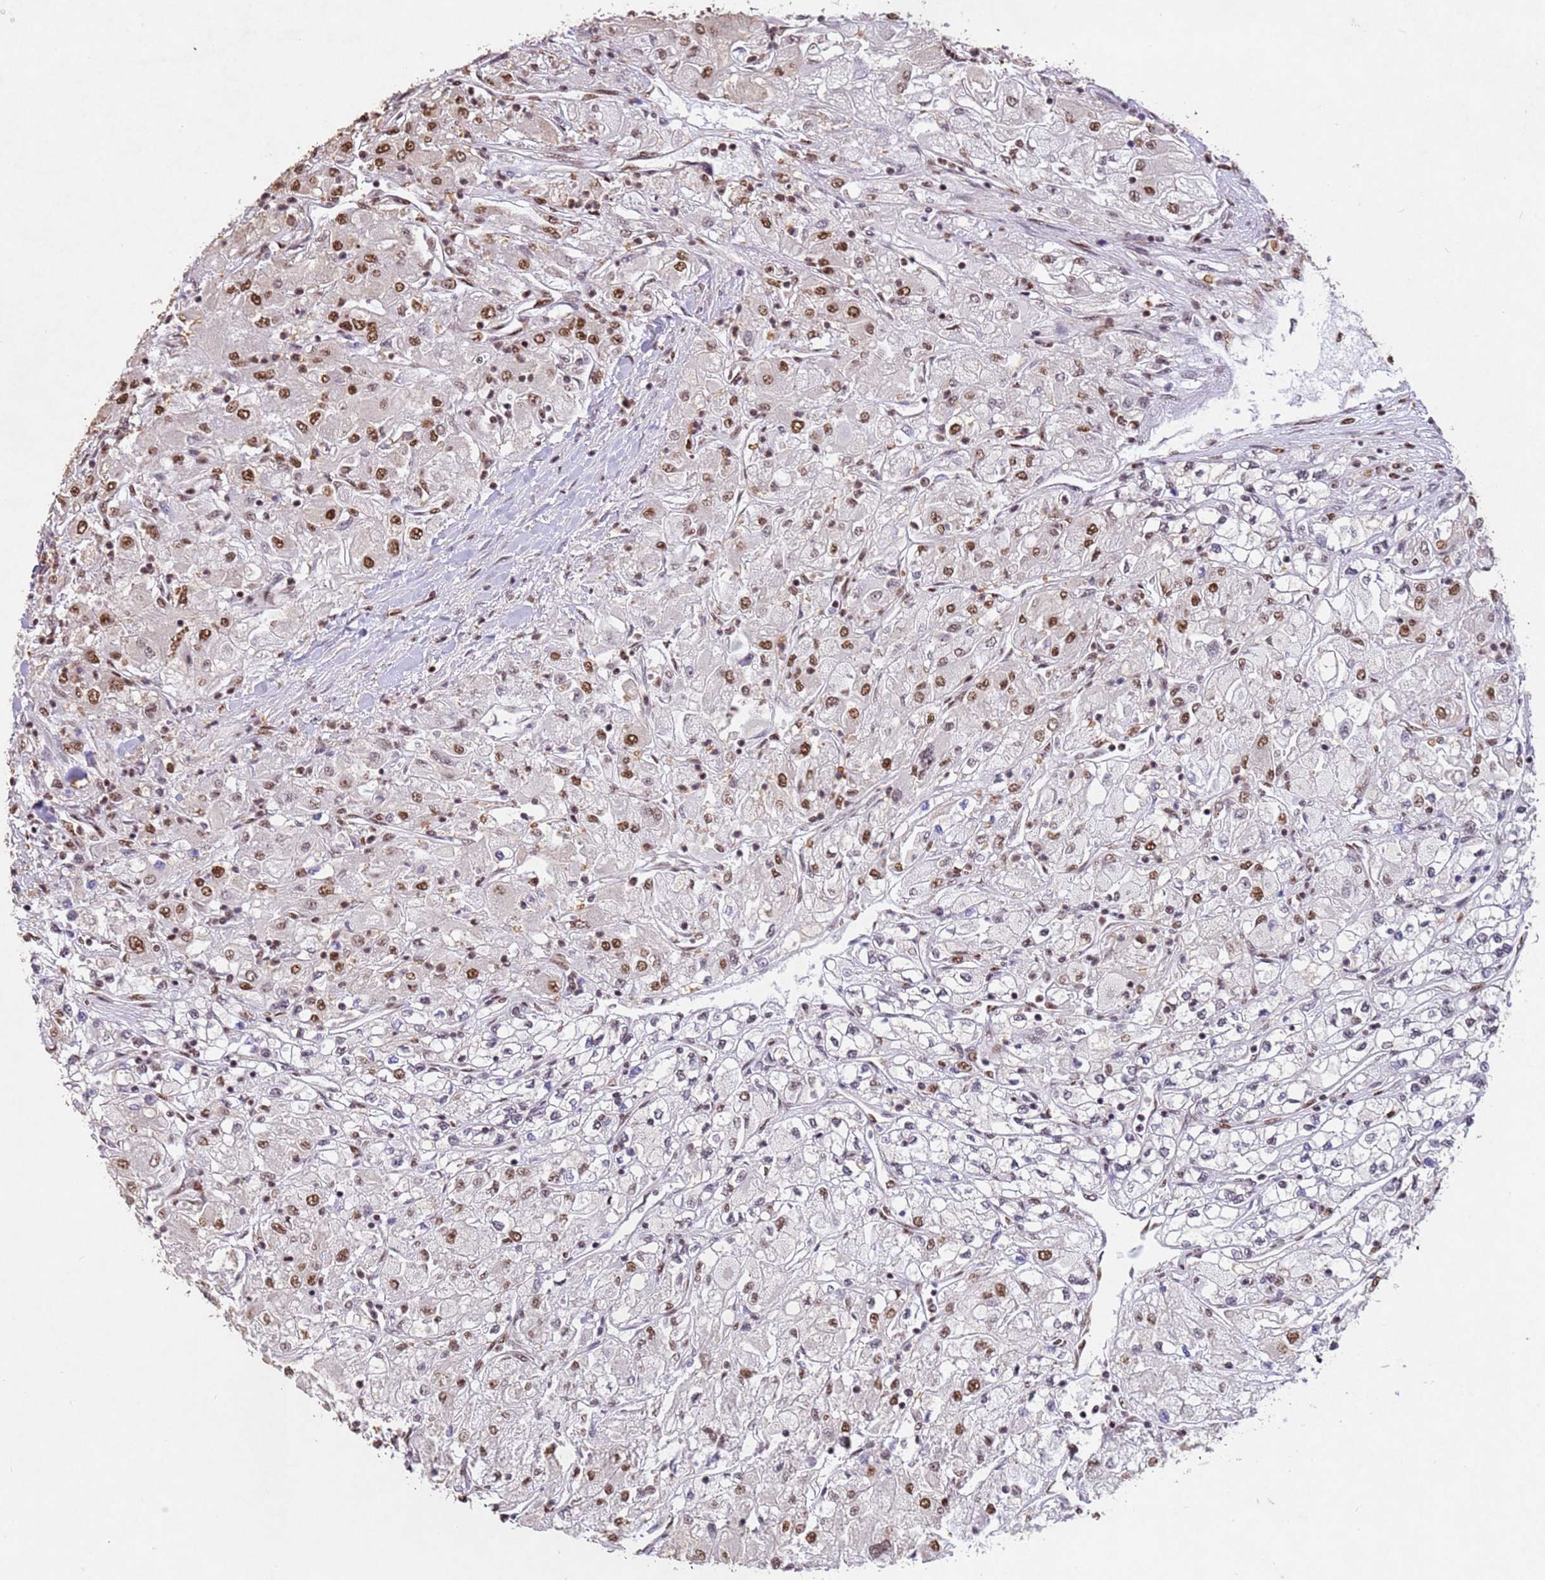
{"staining": {"intensity": "moderate", "quantity": ">75%", "location": "nuclear"}, "tissue": "renal cancer", "cell_type": "Tumor cells", "image_type": "cancer", "snomed": [{"axis": "morphology", "description": "Adenocarcinoma, NOS"}, {"axis": "topography", "description": "Kidney"}], "caption": "Brown immunohistochemical staining in renal adenocarcinoma shows moderate nuclear expression in about >75% of tumor cells. Nuclei are stained in blue.", "gene": "ESF1", "patient": {"sex": "male", "age": 80}}